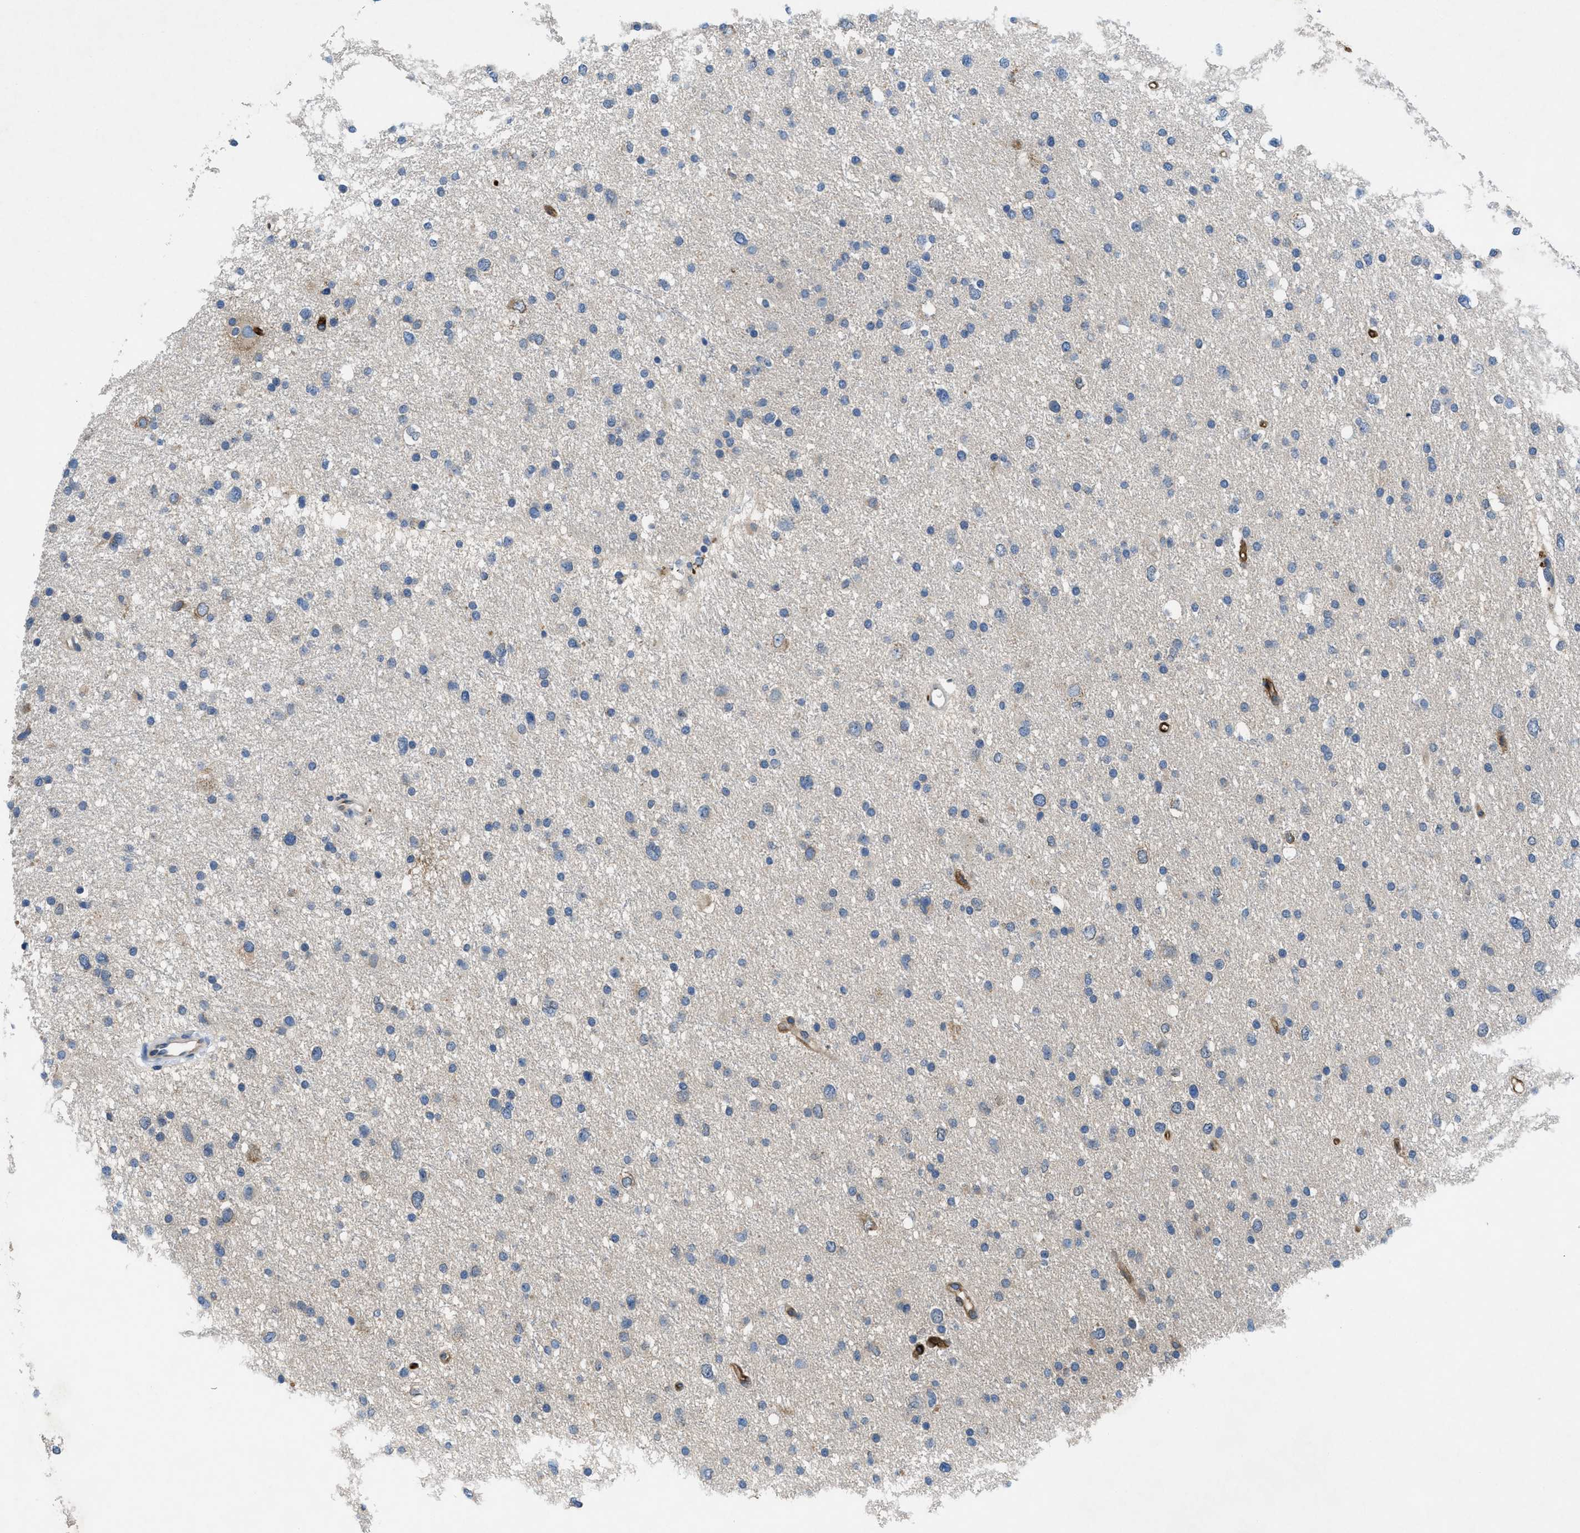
{"staining": {"intensity": "weak", "quantity": "<25%", "location": "cytoplasmic/membranous"}, "tissue": "glioma", "cell_type": "Tumor cells", "image_type": "cancer", "snomed": [{"axis": "morphology", "description": "Glioma, malignant, Low grade"}, {"axis": "topography", "description": "Brain"}], "caption": "Immunohistochemistry of malignant glioma (low-grade) exhibits no expression in tumor cells.", "gene": "PGR", "patient": {"sex": "female", "age": 37}}